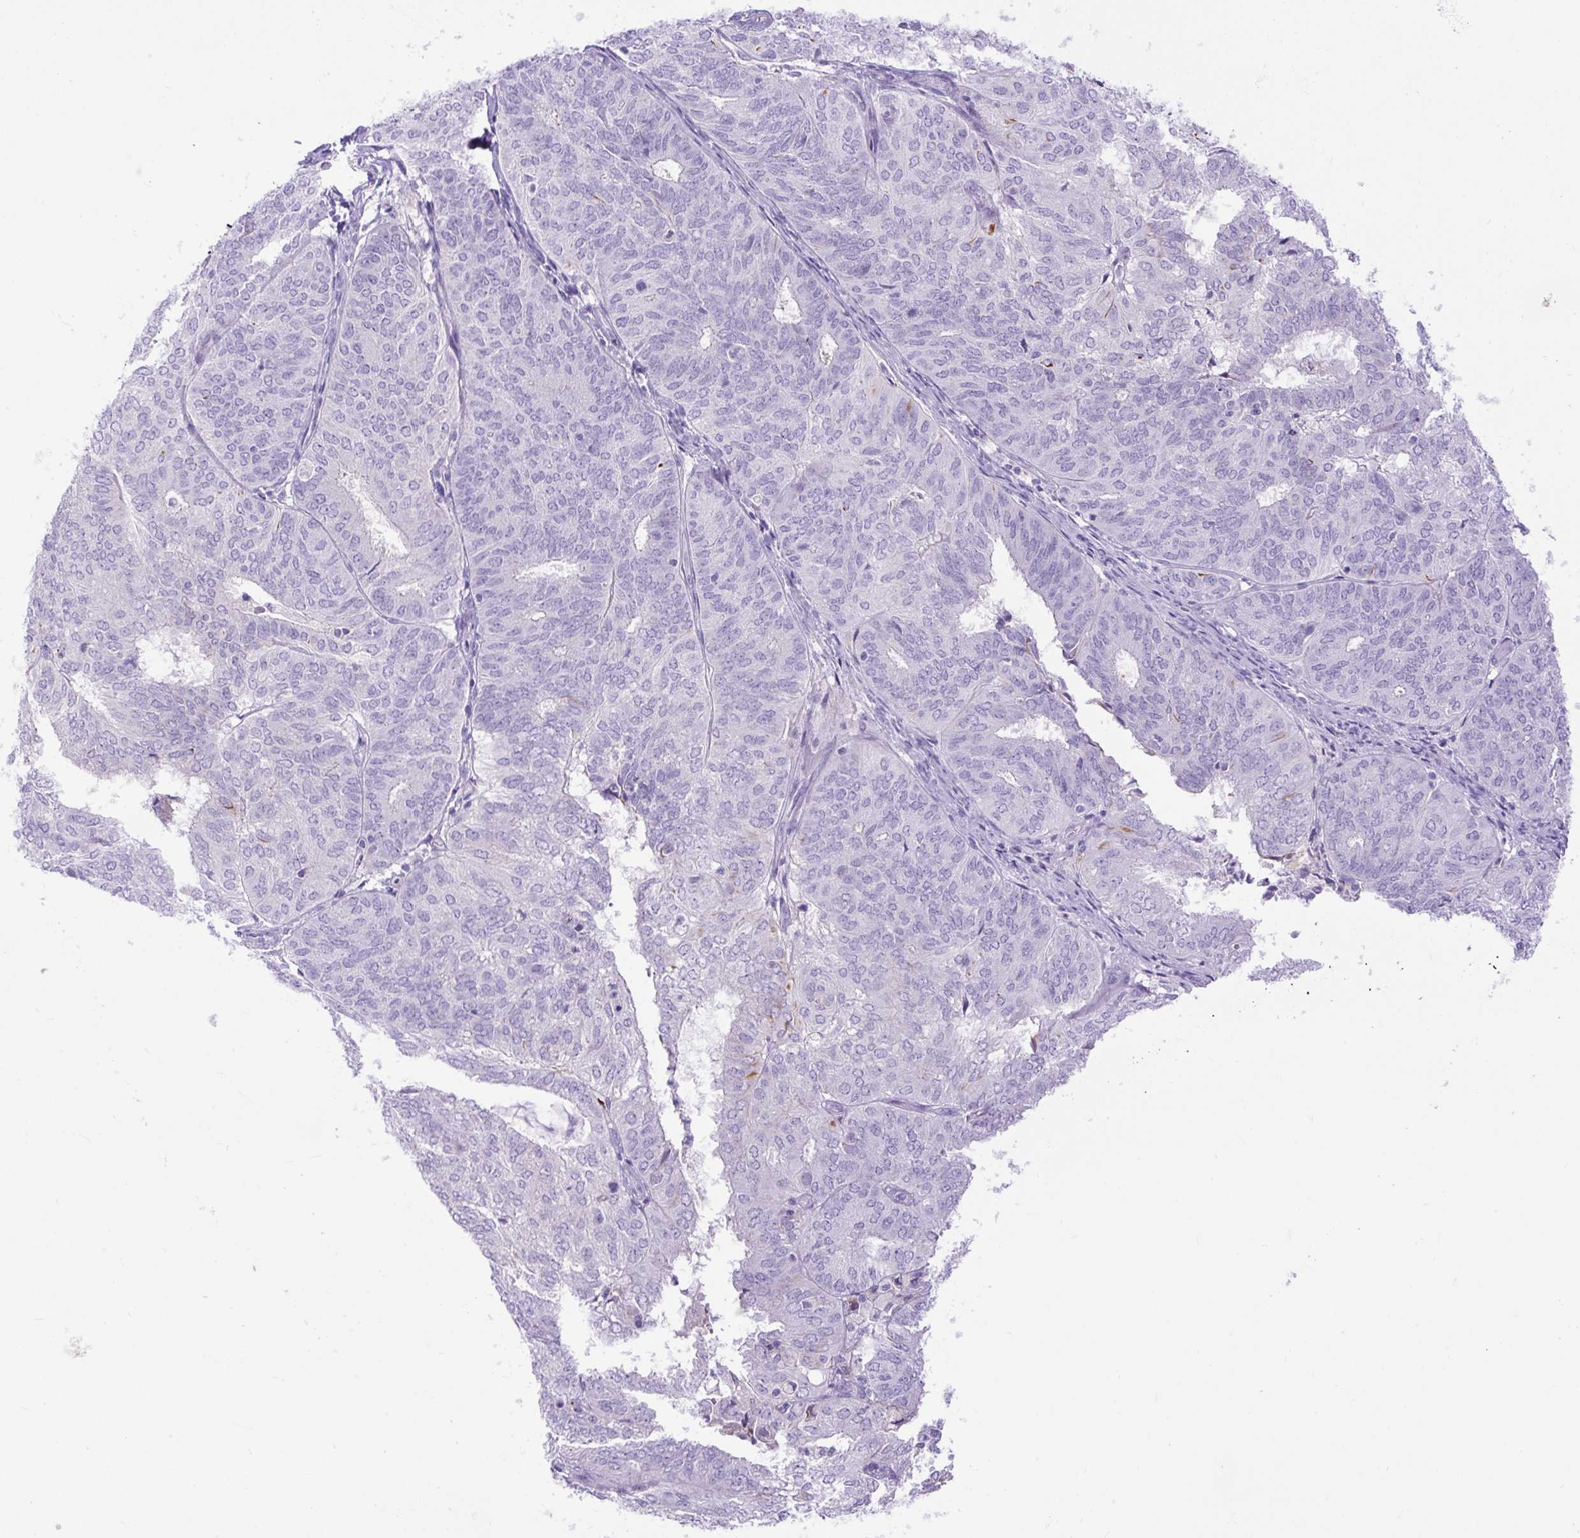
{"staining": {"intensity": "negative", "quantity": "none", "location": "none"}, "tissue": "endometrial cancer", "cell_type": "Tumor cells", "image_type": "cancer", "snomed": [{"axis": "morphology", "description": "Adenocarcinoma, NOS"}, {"axis": "topography", "description": "Uterus"}], "caption": "This is a histopathology image of immunohistochemistry (IHC) staining of endometrial adenocarcinoma, which shows no positivity in tumor cells.", "gene": "SPTBN5", "patient": {"sex": "female", "age": 60}}